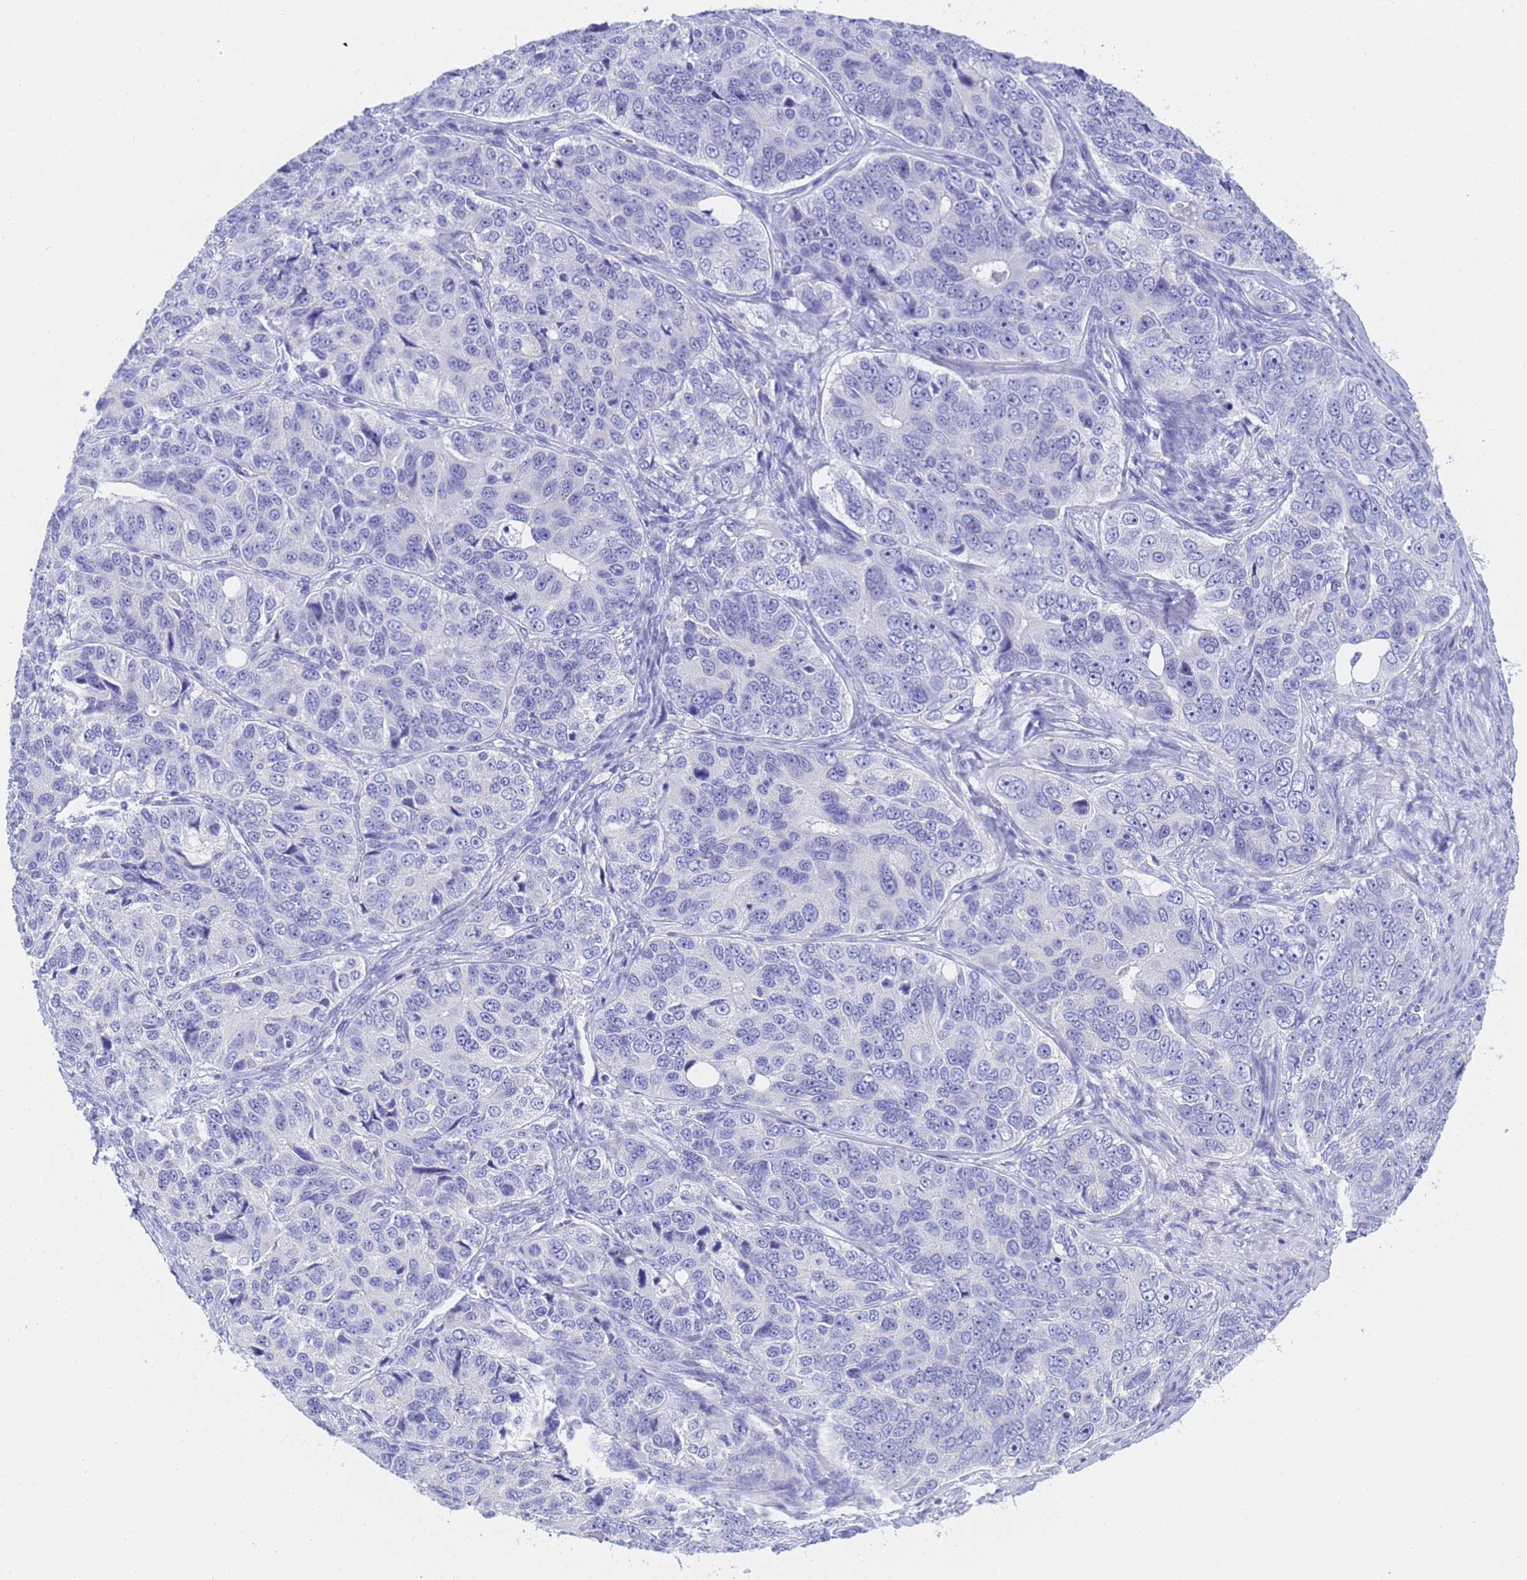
{"staining": {"intensity": "negative", "quantity": "none", "location": "none"}, "tissue": "ovarian cancer", "cell_type": "Tumor cells", "image_type": "cancer", "snomed": [{"axis": "morphology", "description": "Carcinoma, endometroid"}, {"axis": "topography", "description": "Ovary"}], "caption": "Protein analysis of ovarian cancer demonstrates no significant expression in tumor cells.", "gene": "STATH", "patient": {"sex": "female", "age": 51}}